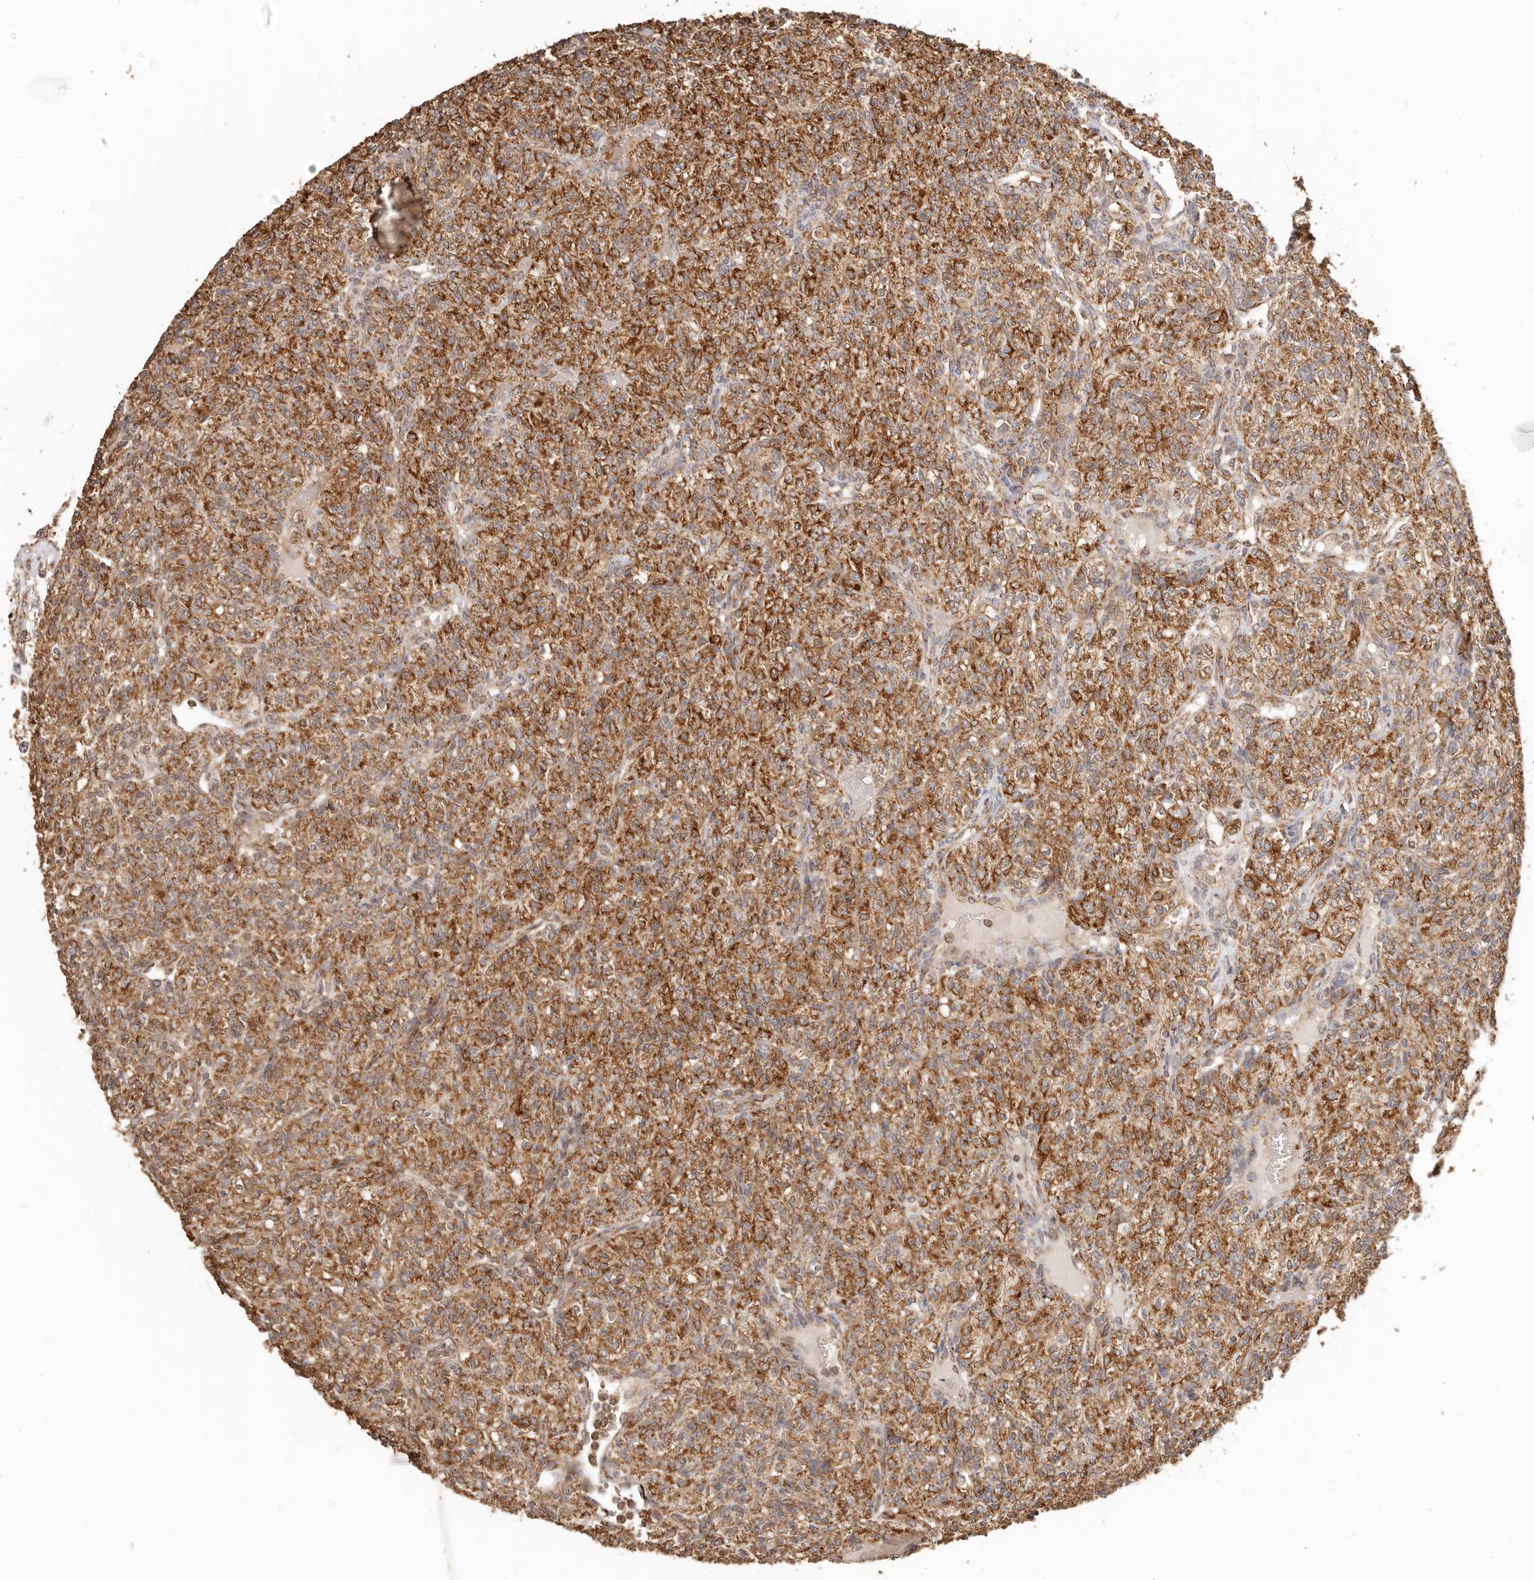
{"staining": {"intensity": "moderate", "quantity": ">75%", "location": "cytoplasmic/membranous"}, "tissue": "renal cancer", "cell_type": "Tumor cells", "image_type": "cancer", "snomed": [{"axis": "morphology", "description": "Adenocarcinoma, NOS"}, {"axis": "topography", "description": "Kidney"}], "caption": "A high-resolution photomicrograph shows IHC staining of renal cancer, which exhibits moderate cytoplasmic/membranous staining in approximately >75% of tumor cells.", "gene": "NDUFB11", "patient": {"sex": "male", "age": 77}}